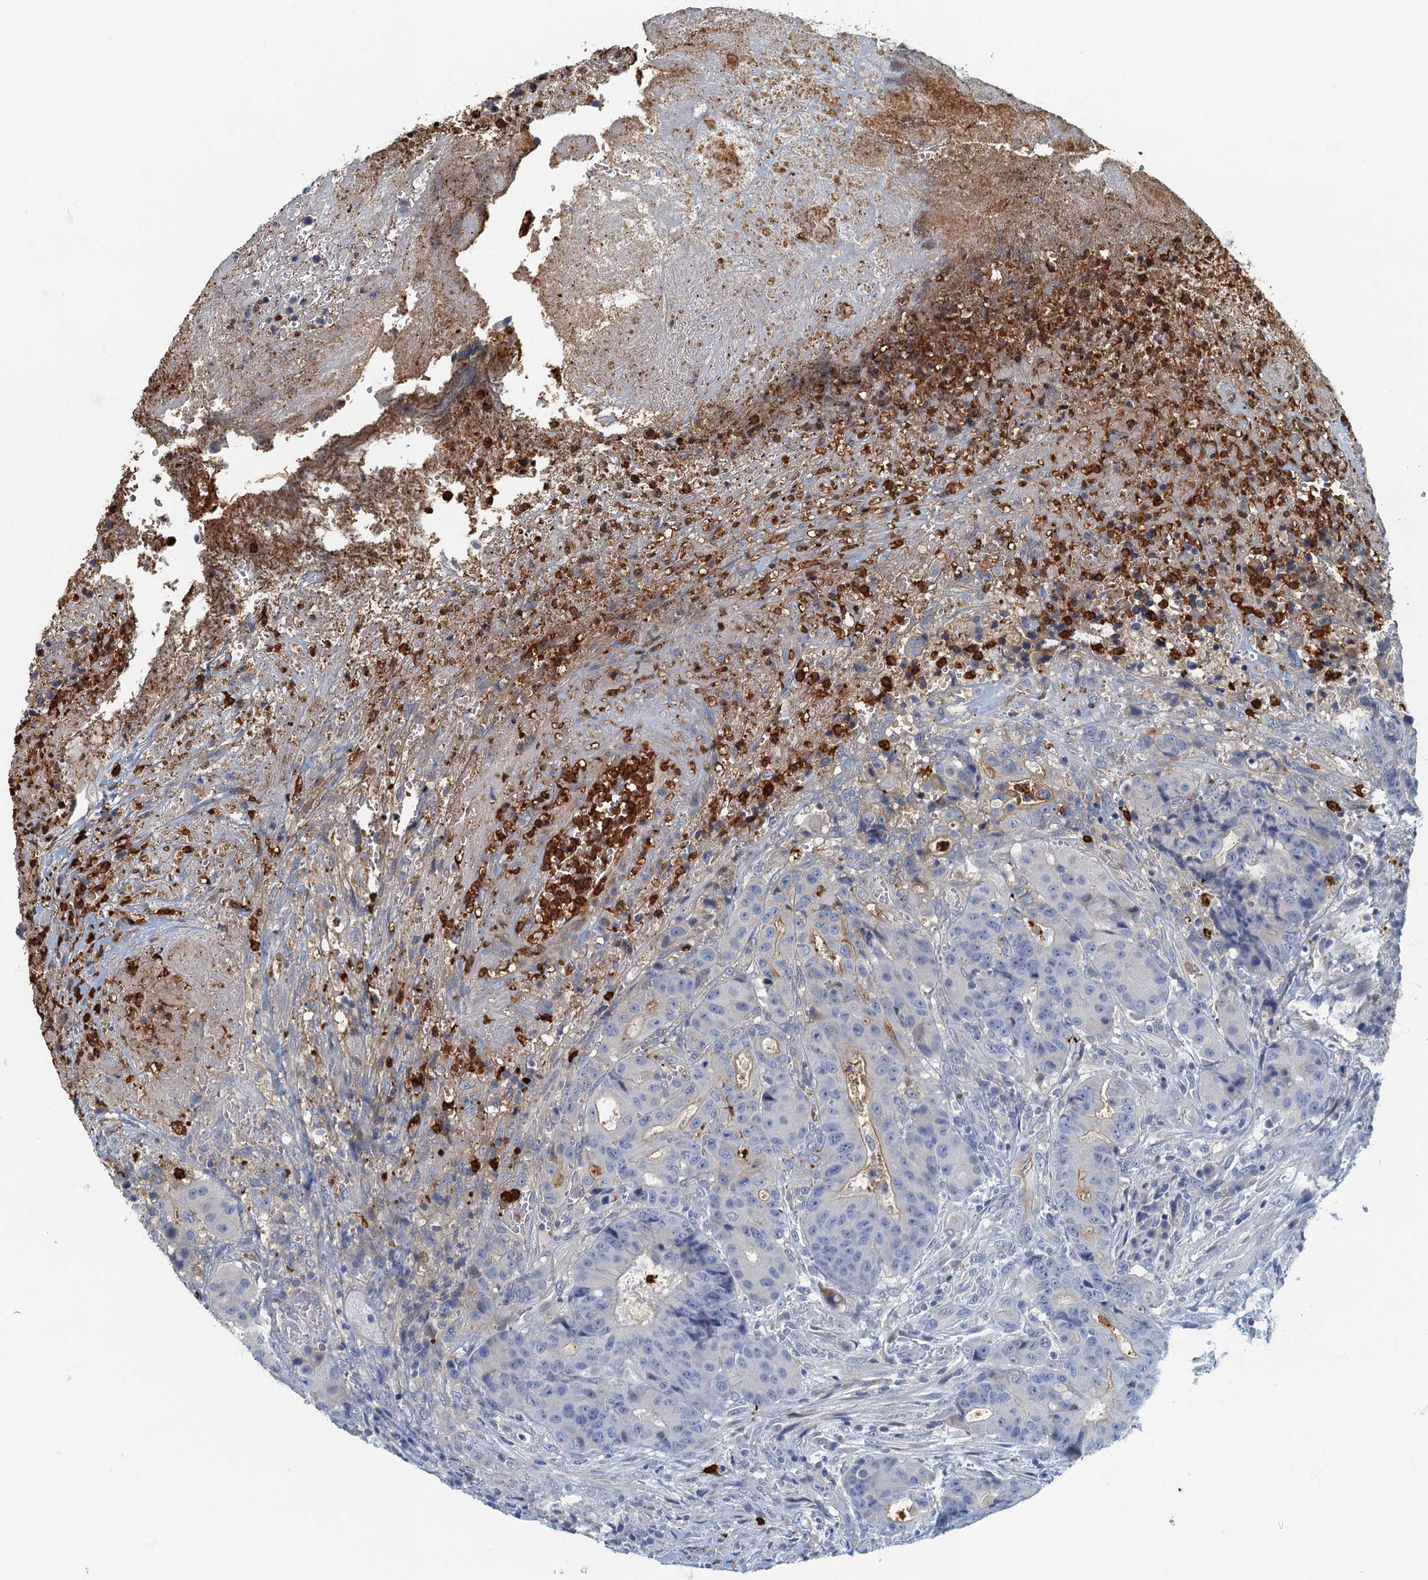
{"staining": {"intensity": "negative", "quantity": "none", "location": "none"}, "tissue": "colorectal cancer", "cell_type": "Tumor cells", "image_type": "cancer", "snomed": [{"axis": "morphology", "description": "Adenocarcinoma, NOS"}, {"axis": "topography", "description": "Rectum"}], "caption": "An image of human colorectal adenocarcinoma is negative for staining in tumor cells.", "gene": "ANKDD1A", "patient": {"sex": "male", "age": 69}}